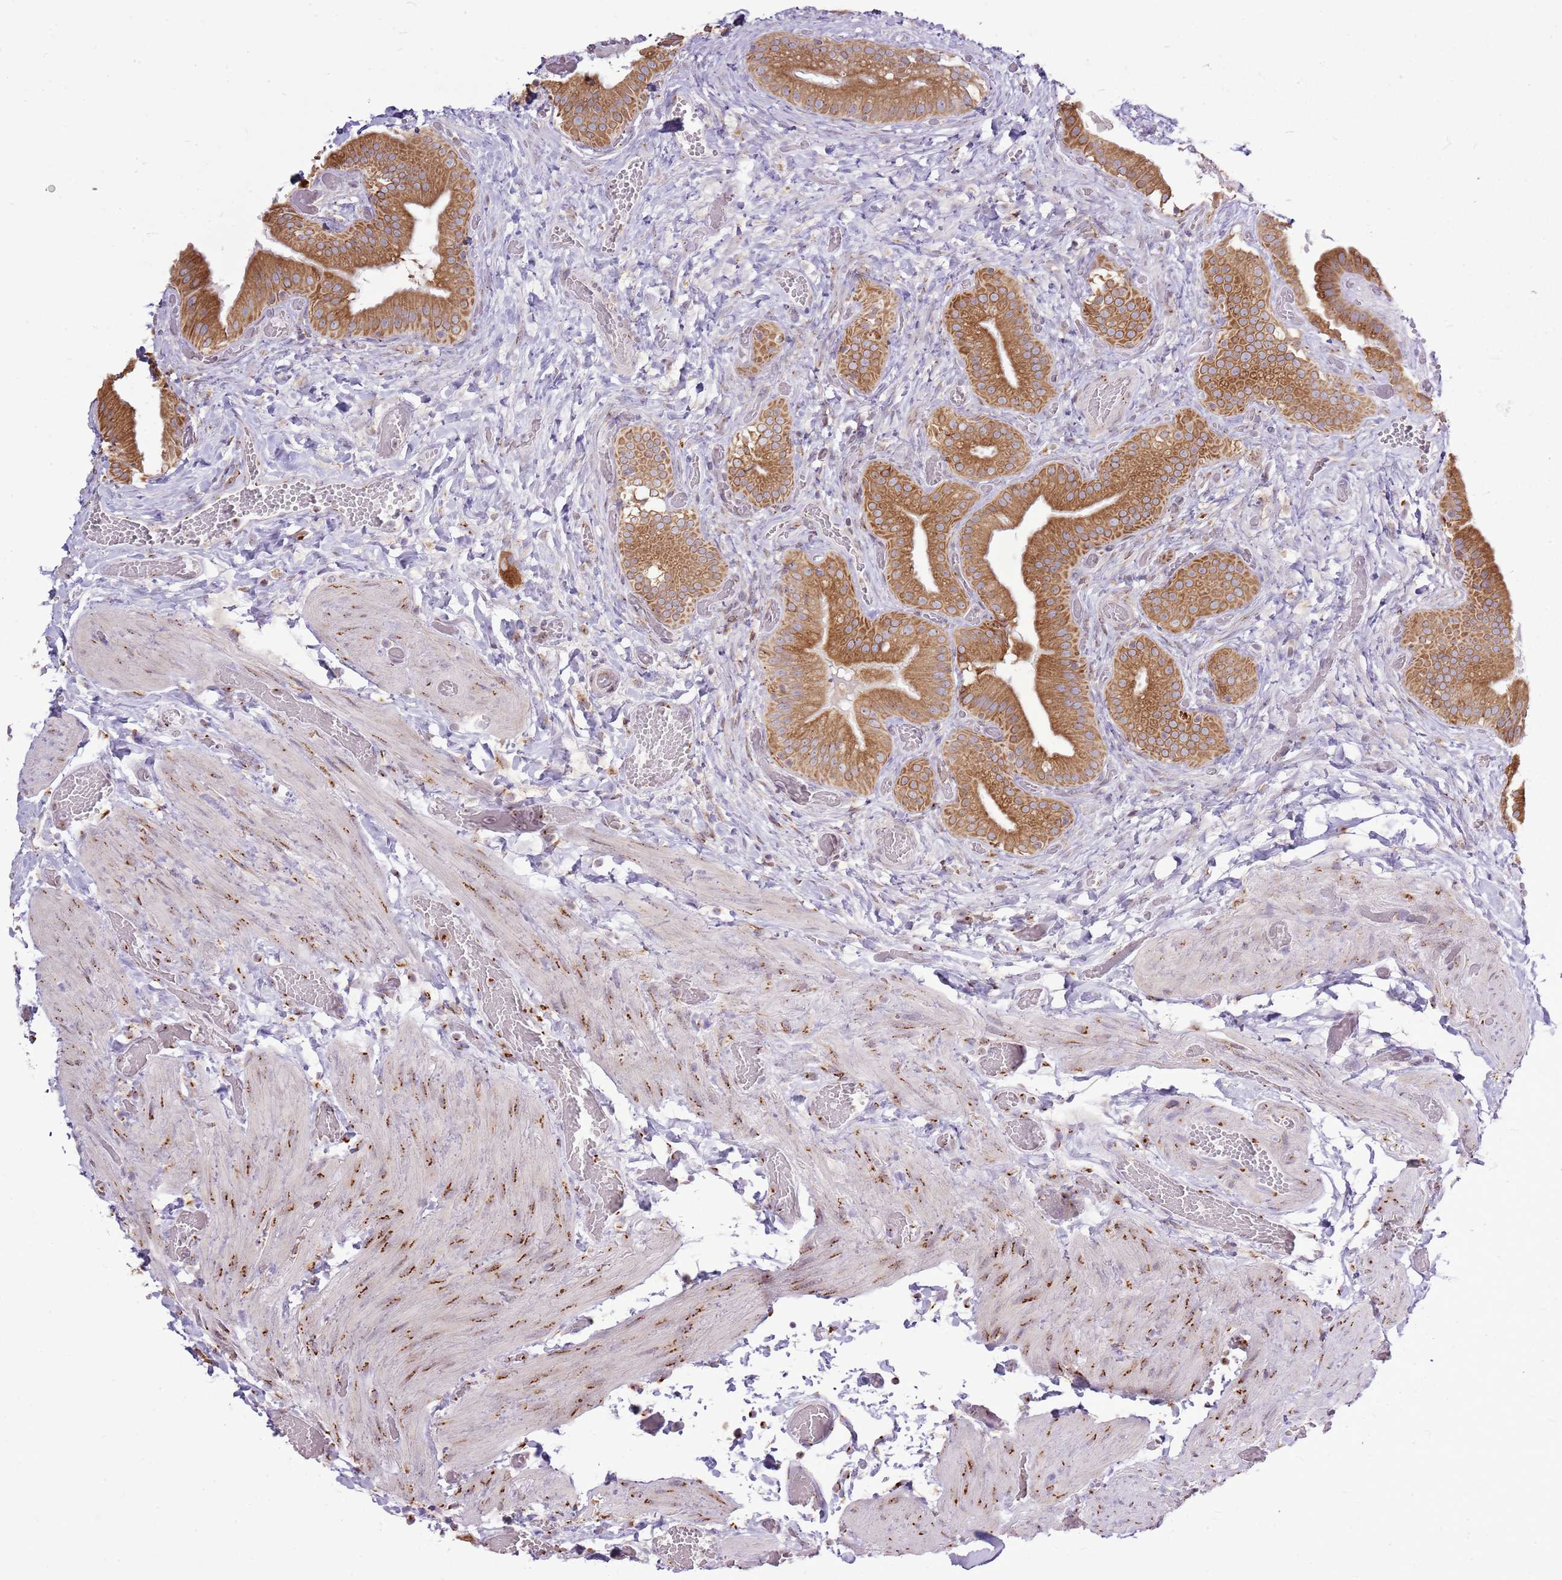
{"staining": {"intensity": "strong", "quantity": ">75%", "location": "cytoplasmic/membranous"}, "tissue": "gallbladder", "cell_type": "Glandular cells", "image_type": "normal", "snomed": [{"axis": "morphology", "description": "Normal tissue, NOS"}, {"axis": "topography", "description": "Gallbladder"}], "caption": "Gallbladder stained with immunohistochemistry displays strong cytoplasmic/membranous positivity in approximately >75% of glandular cells. The staining is performed using DAB (3,3'-diaminobenzidine) brown chromogen to label protein expression. The nuclei are counter-stained blue using hematoxylin.", "gene": "TMED10", "patient": {"sex": "female", "age": 64}}